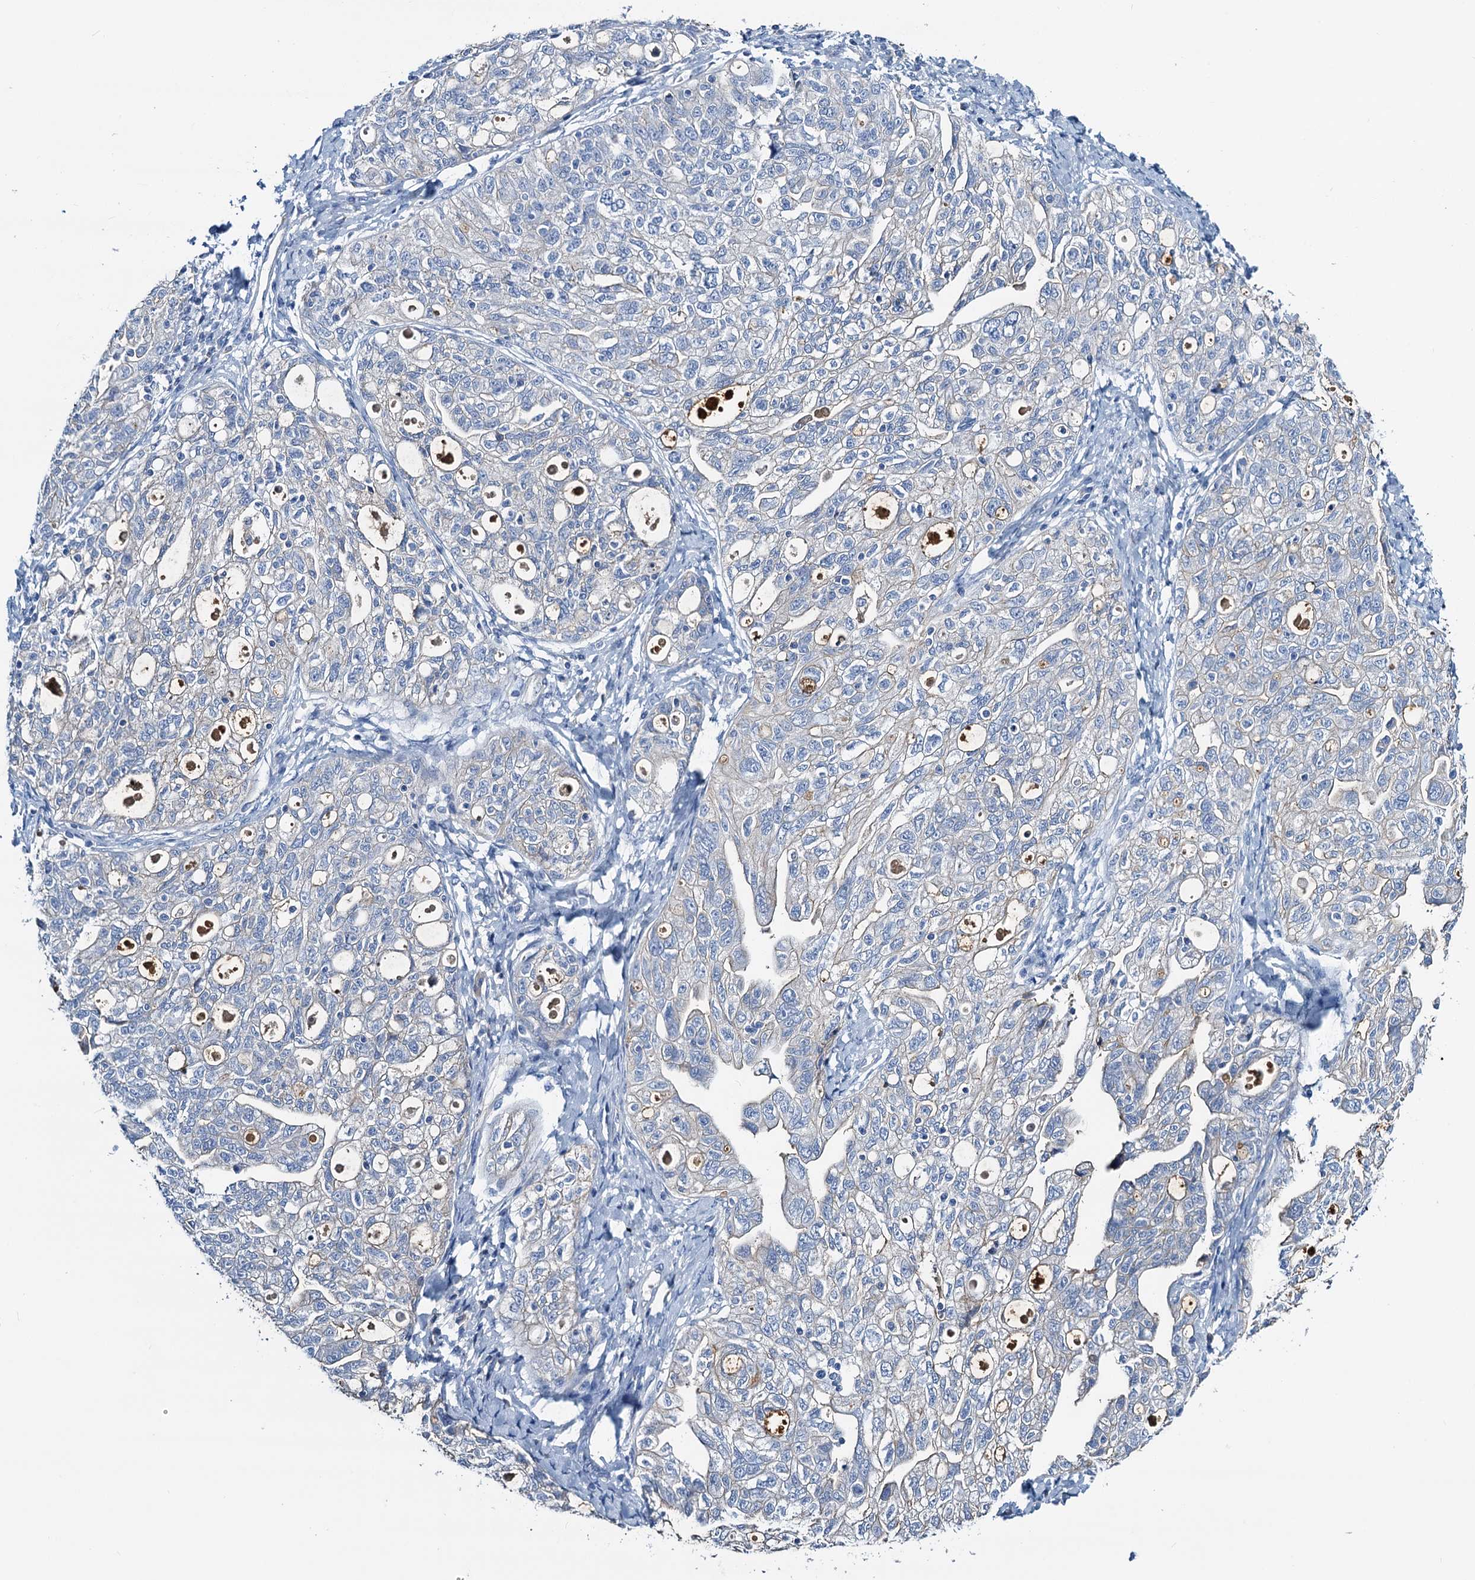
{"staining": {"intensity": "negative", "quantity": "none", "location": "none"}, "tissue": "ovarian cancer", "cell_type": "Tumor cells", "image_type": "cancer", "snomed": [{"axis": "morphology", "description": "Carcinoma, NOS"}, {"axis": "morphology", "description": "Cystadenocarcinoma, serous, NOS"}, {"axis": "topography", "description": "Ovary"}], "caption": "Tumor cells show no significant protein positivity in ovarian serous cystadenocarcinoma.", "gene": "DYDC2", "patient": {"sex": "female", "age": 69}}